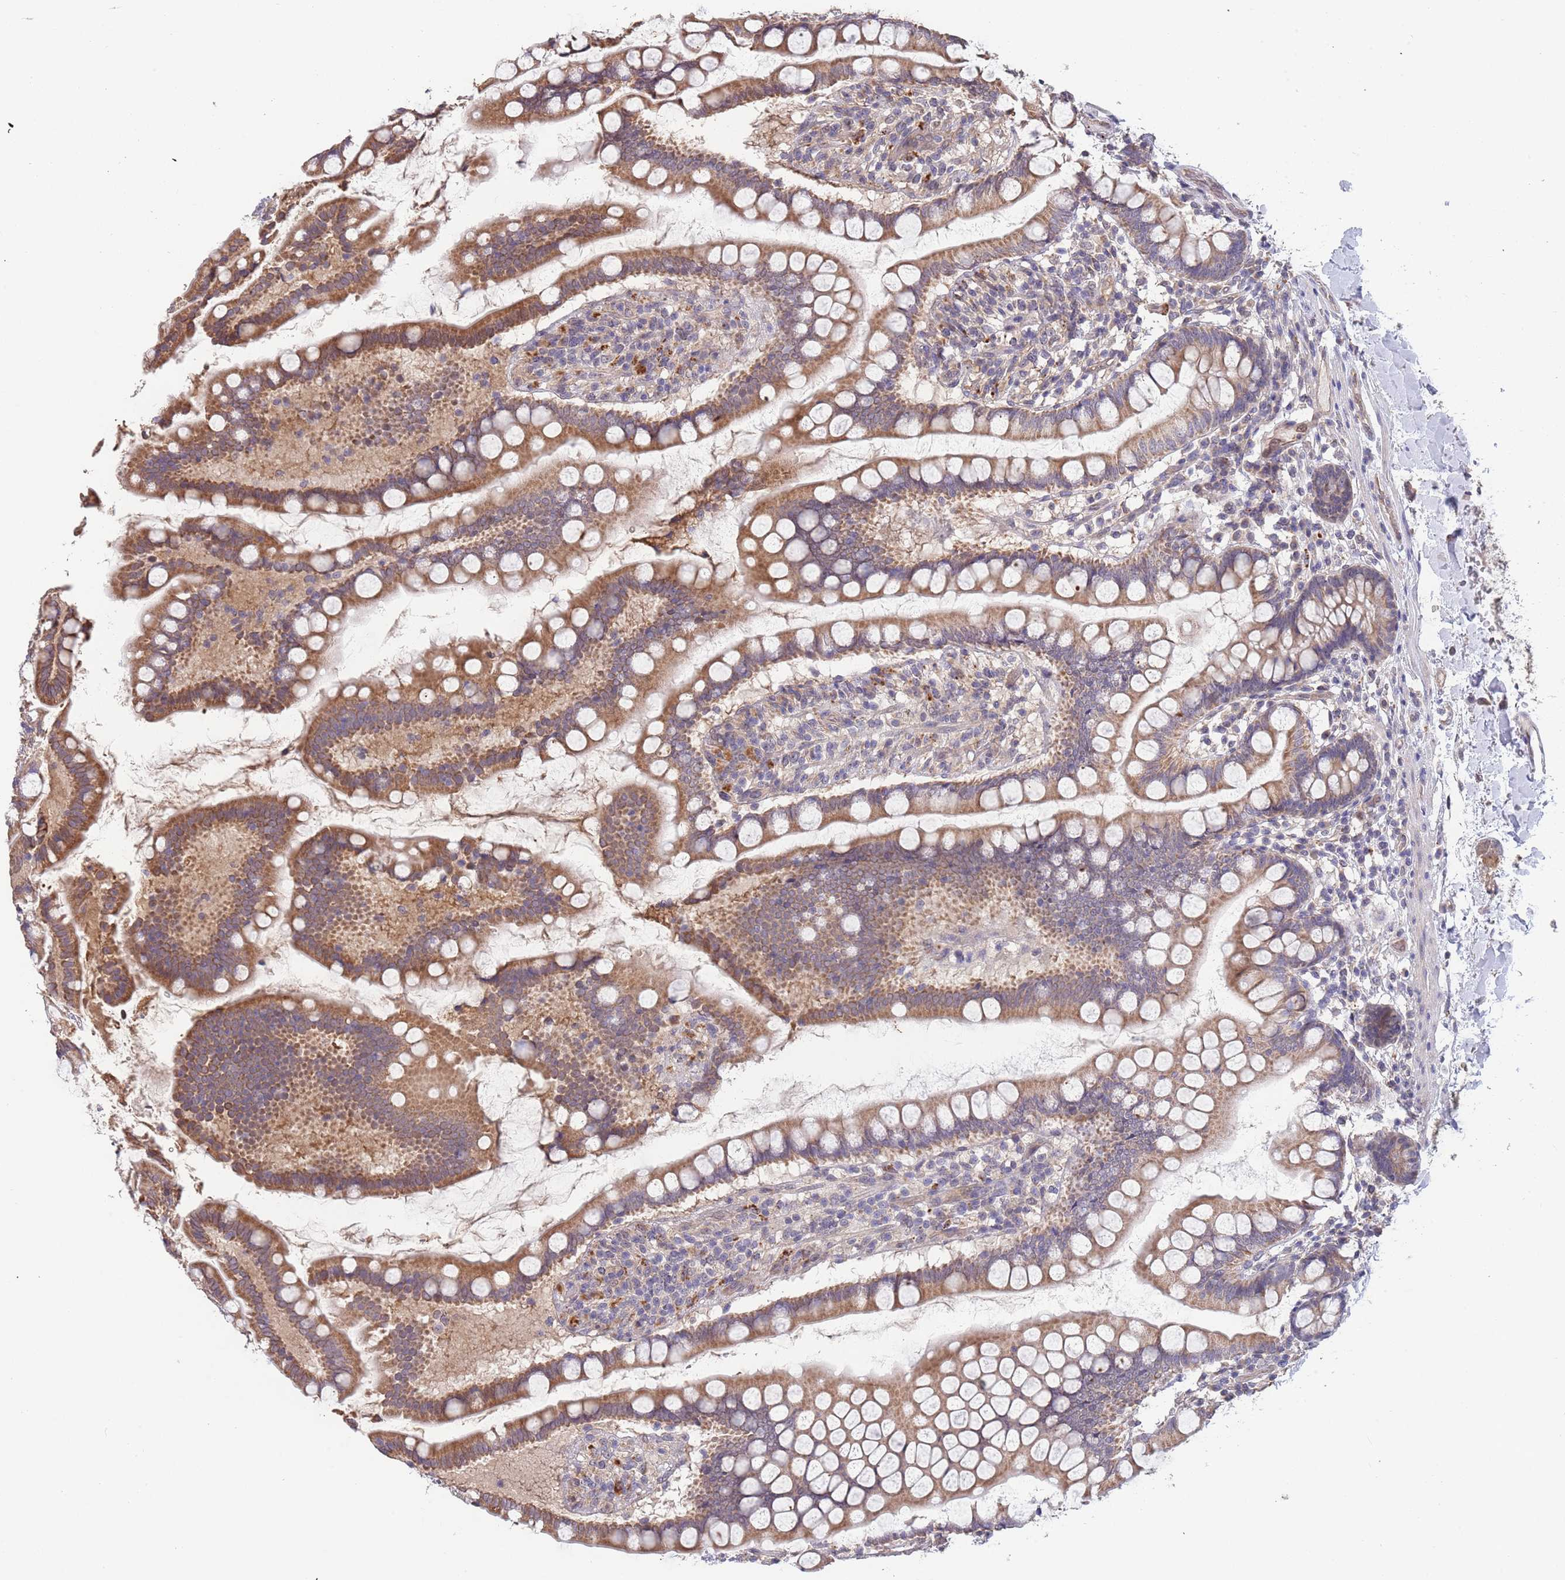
{"staining": {"intensity": "moderate", "quantity": ">75%", "location": "cytoplasmic/membranous"}, "tissue": "small intestine", "cell_type": "Glandular cells", "image_type": "normal", "snomed": [{"axis": "morphology", "description": "Normal tissue, NOS"}, {"axis": "topography", "description": "Small intestine"}], "caption": "A micrograph of human small intestine stained for a protein reveals moderate cytoplasmic/membranous brown staining in glandular cells.", "gene": "TMEM64", "patient": {"sex": "female", "age": 84}}